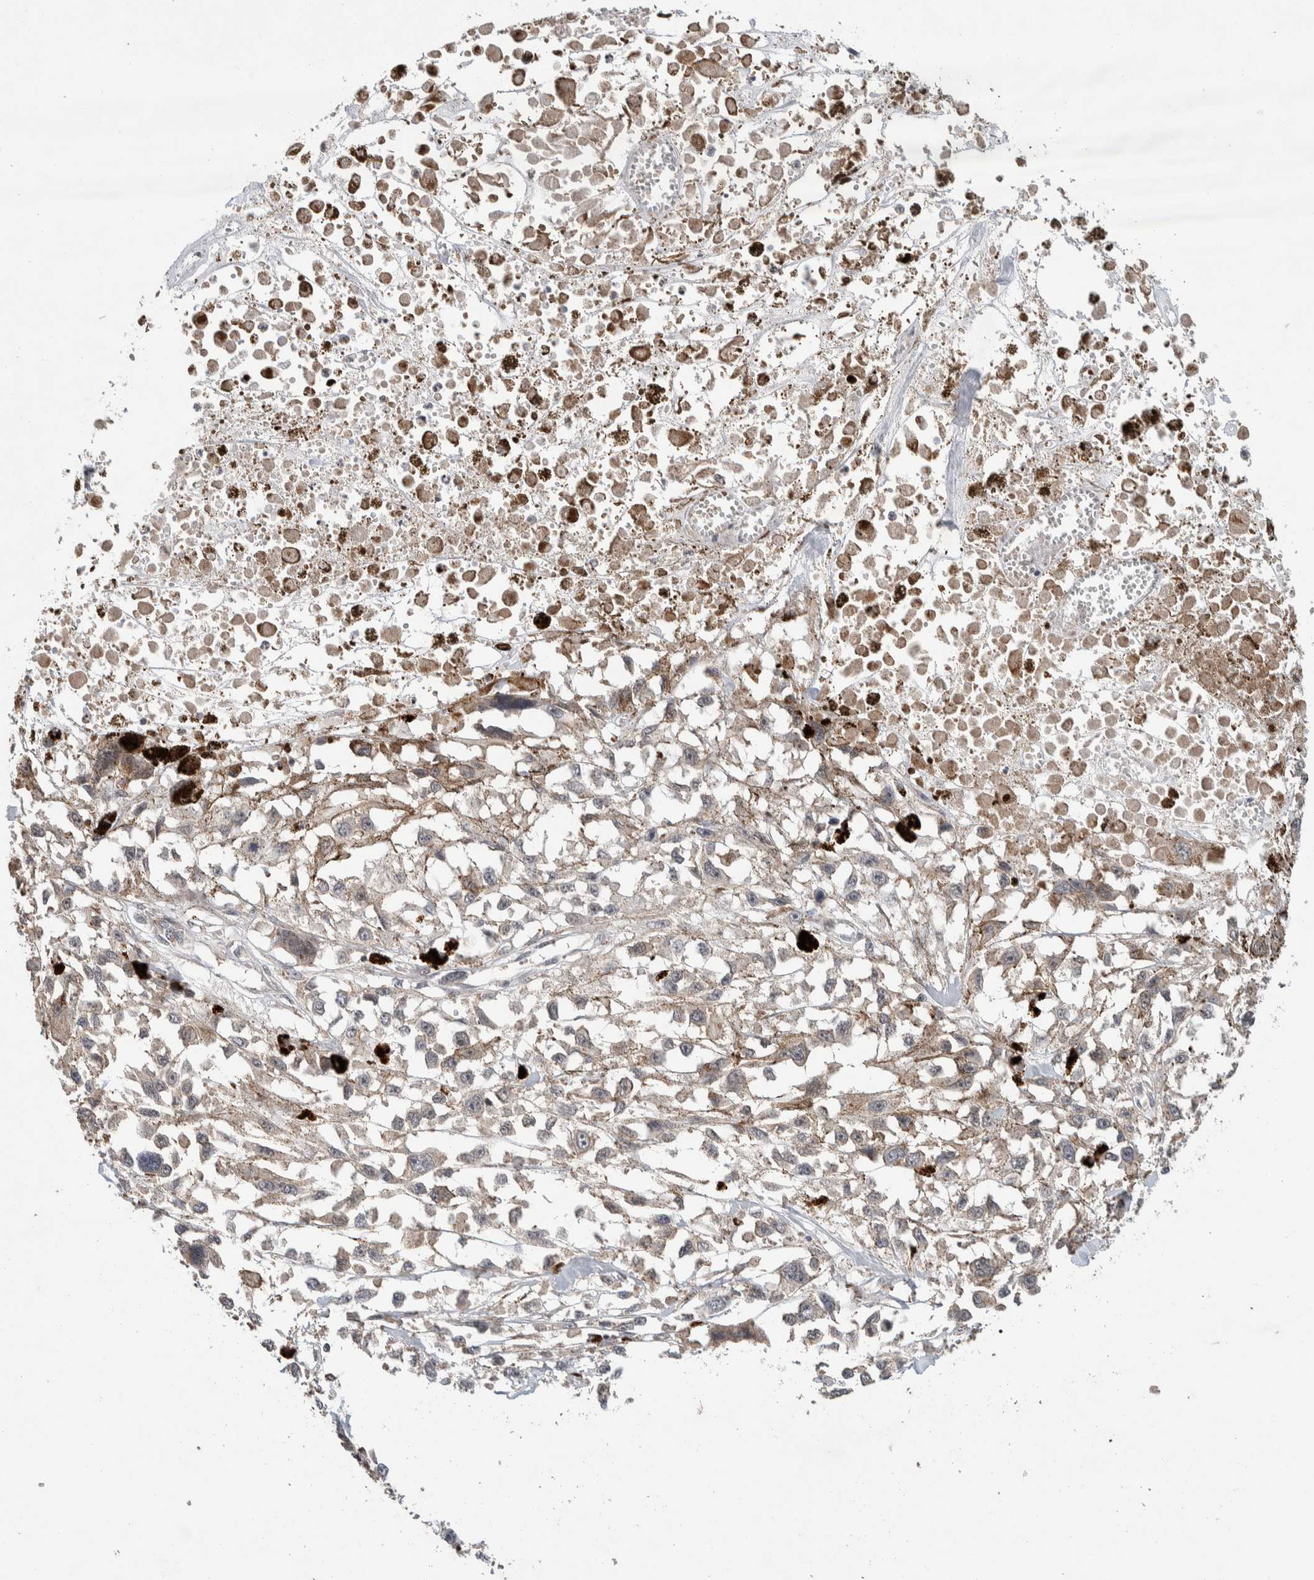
{"staining": {"intensity": "weak", "quantity": "<25%", "location": "cytoplasmic/membranous"}, "tissue": "melanoma", "cell_type": "Tumor cells", "image_type": "cancer", "snomed": [{"axis": "morphology", "description": "Malignant melanoma, Metastatic site"}, {"axis": "topography", "description": "Lymph node"}], "caption": "An image of human malignant melanoma (metastatic site) is negative for staining in tumor cells.", "gene": "KCNK1", "patient": {"sex": "male", "age": 59}}